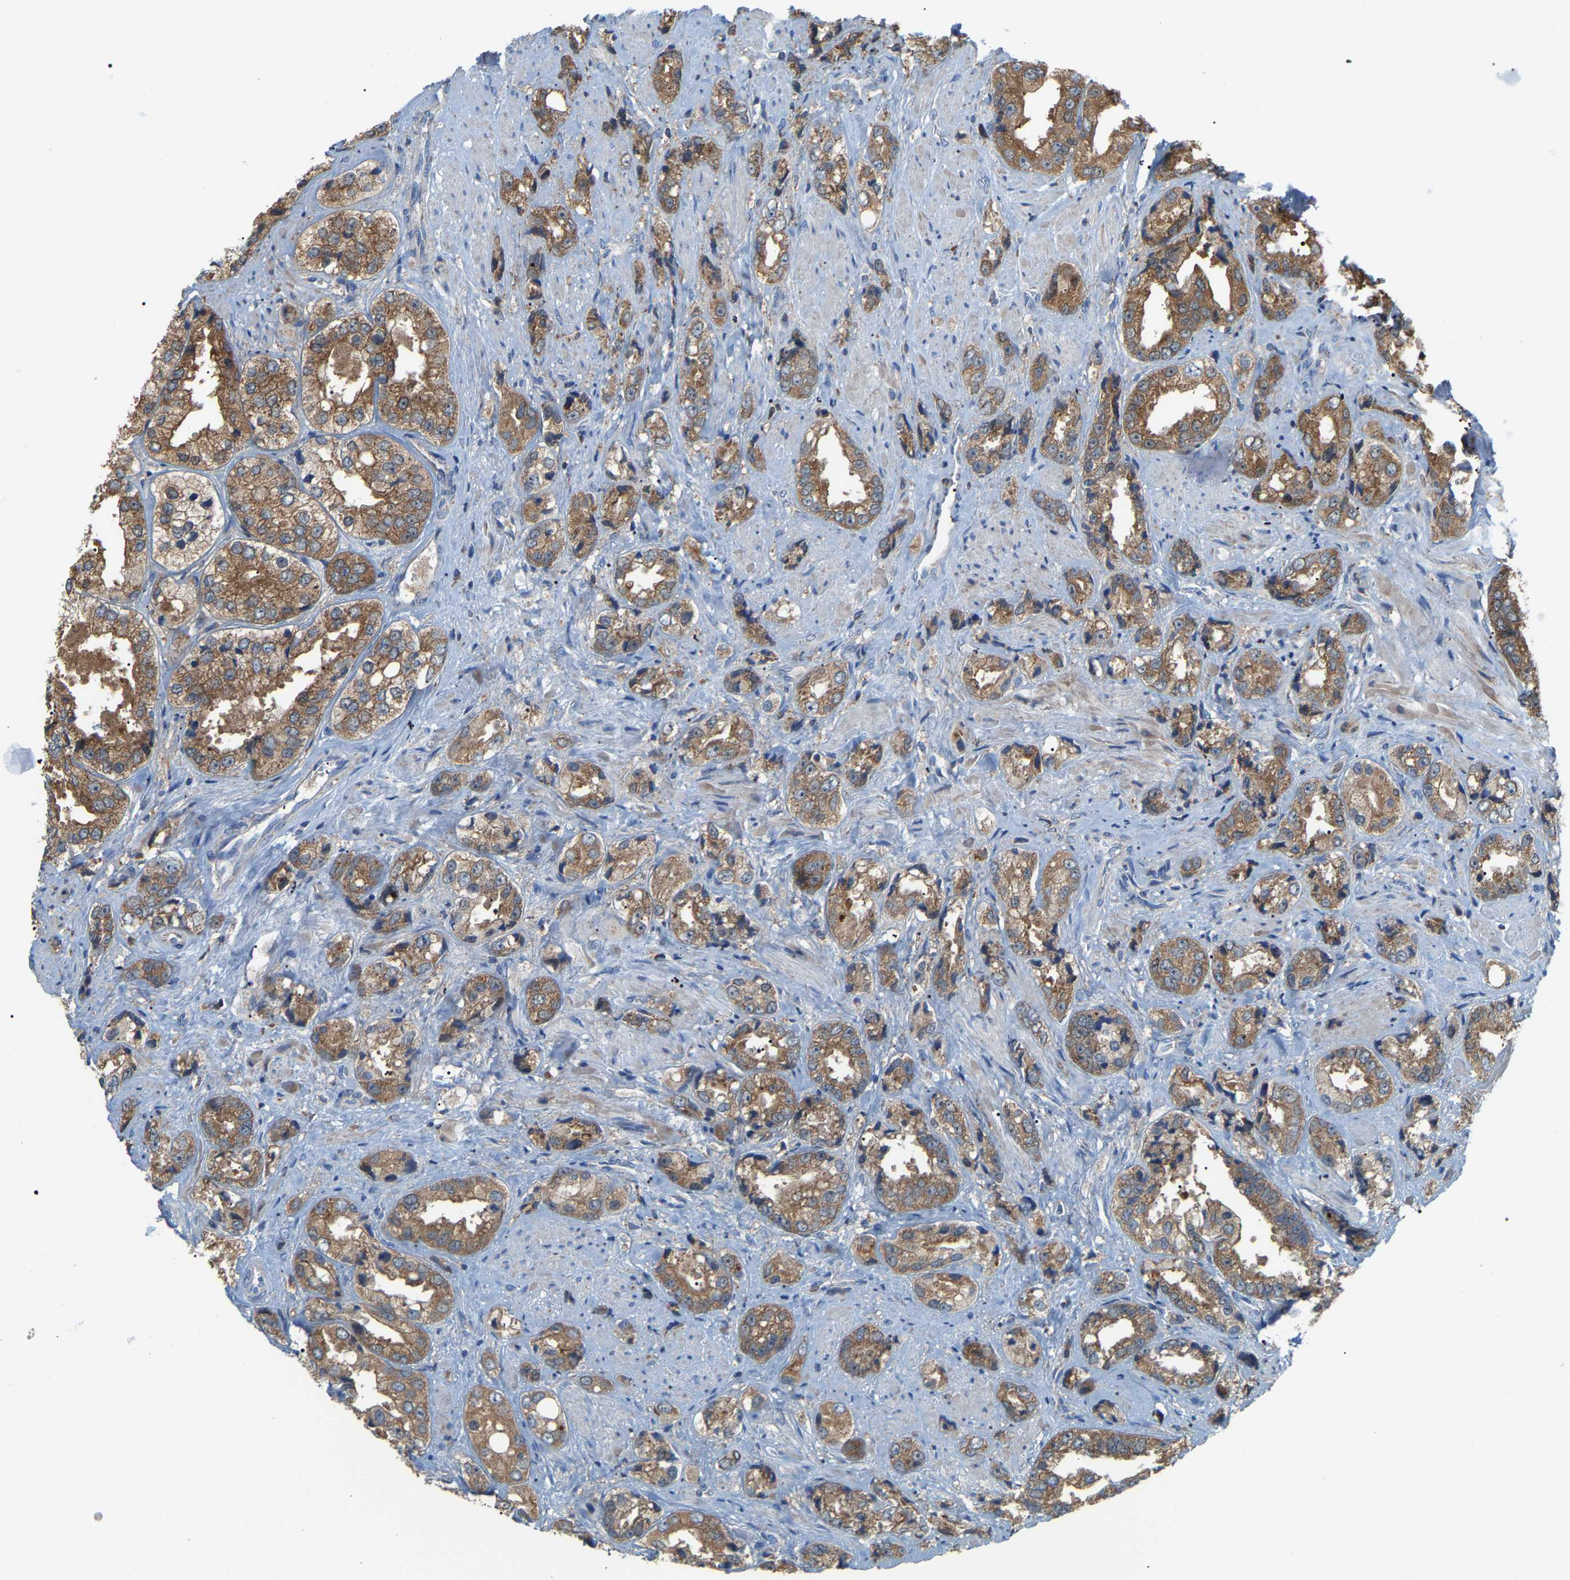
{"staining": {"intensity": "moderate", "quantity": ">75%", "location": "cytoplasmic/membranous"}, "tissue": "prostate cancer", "cell_type": "Tumor cells", "image_type": "cancer", "snomed": [{"axis": "morphology", "description": "Adenocarcinoma, High grade"}, {"axis": "topography", "description": "Prostate"}], "caption": "Protein analysis of prostate cancer (high-grade adenocarcinoma) tissue shows moderate cytoplasmic/membranous expression in approximately >75% of tumor cells. (DAB IHC, brown staining for protein, blue staining for nuclei).", "gene": "CROT", "patient": {"sex": "male", "age": 61}}